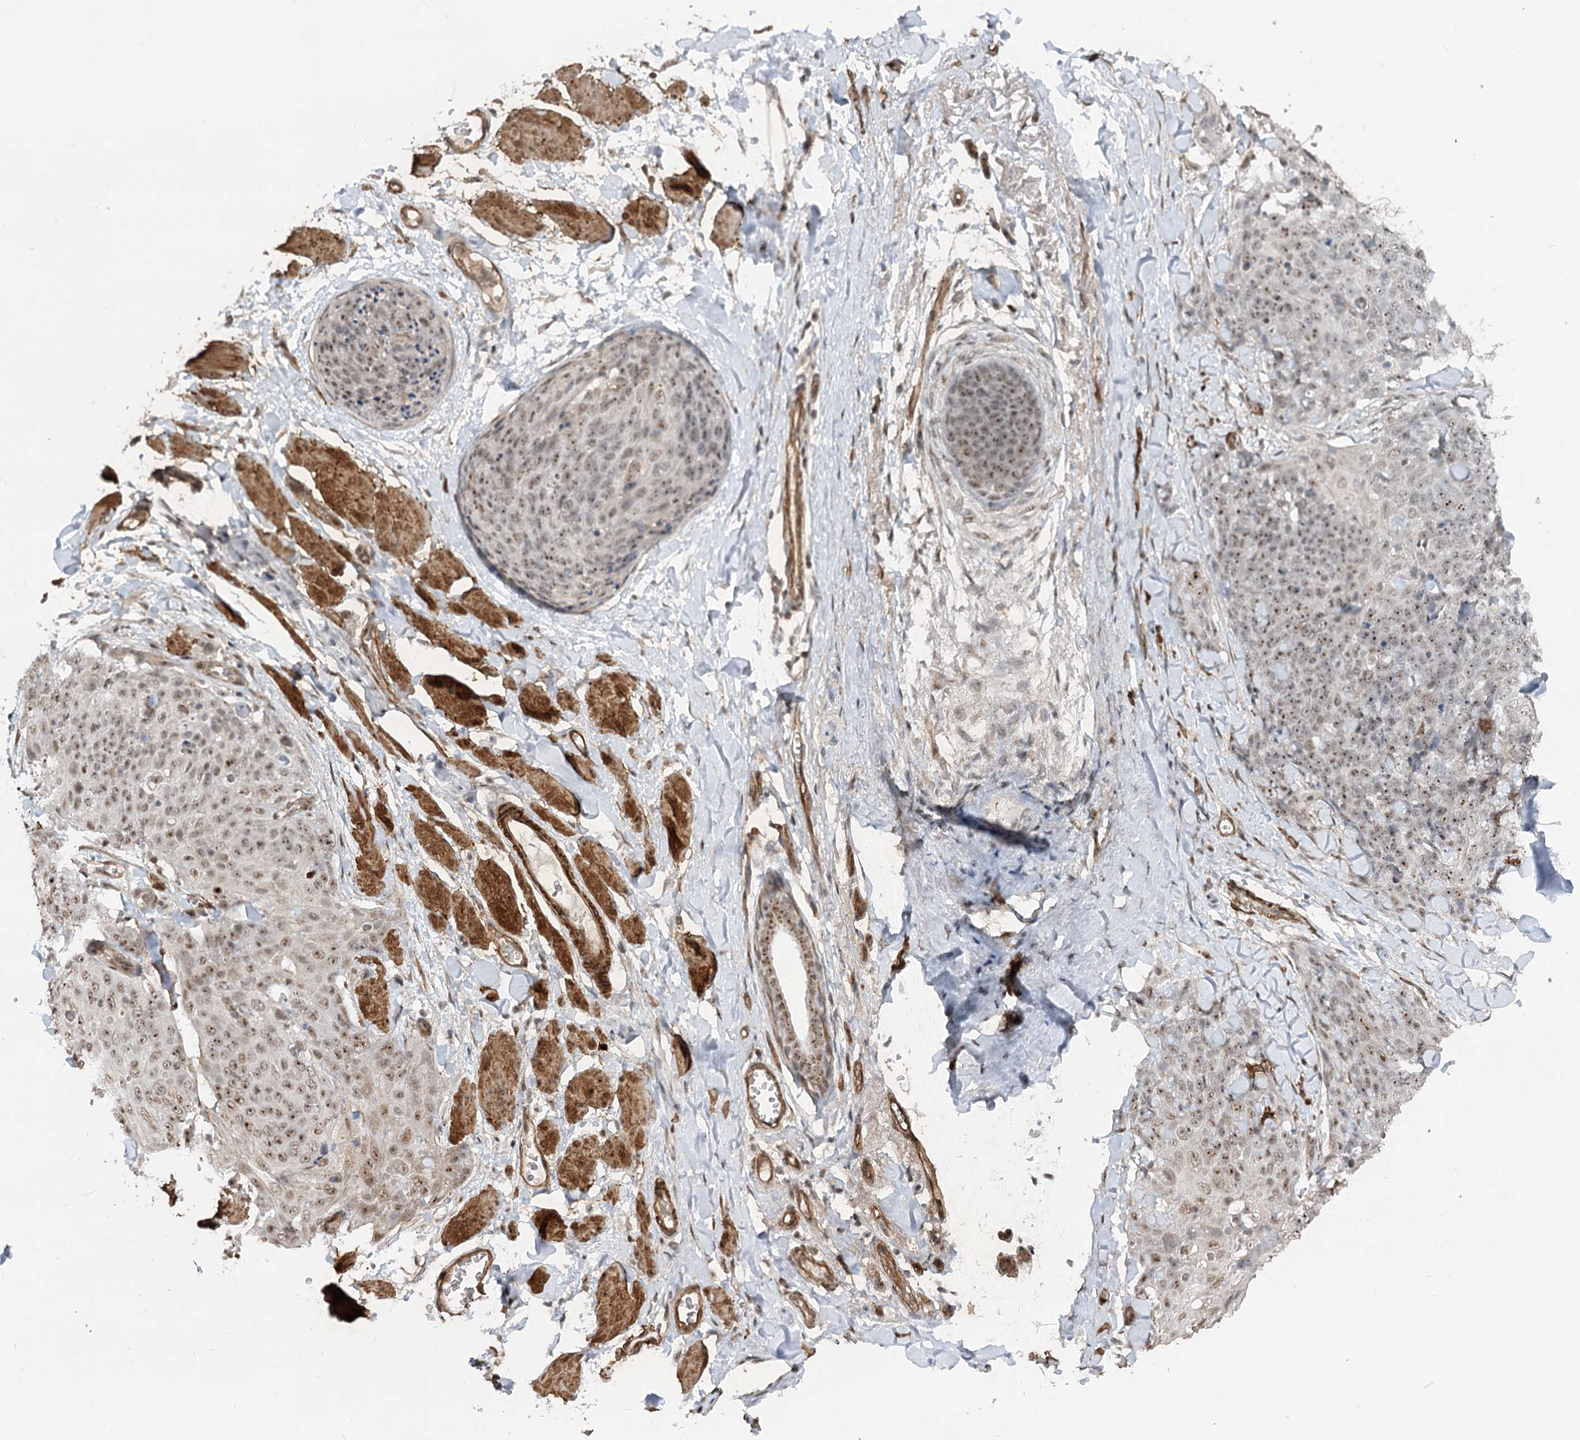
{"staining": {"intensity": "moderate", "quantity": ">75%", "location": "nuclear"}, "tissue": "skin cancer", "cell_type": "Tumor cells", "image_type": "cancer", "snomed": [{"axis": "morphology", "description": "Squamous cell carcinoma, NOS"}, {"axis": "topography", "description": "Skin"}, {"axis": "topography", "description": "Vulva"}], "caption": "Moderate nuclear protein staining is seen in approximately >75% of tumor cells in skin cancer (squamous cell carcinoma).", "gene": "GNL3L", "patient": {"sex": "female", "age": 85}}